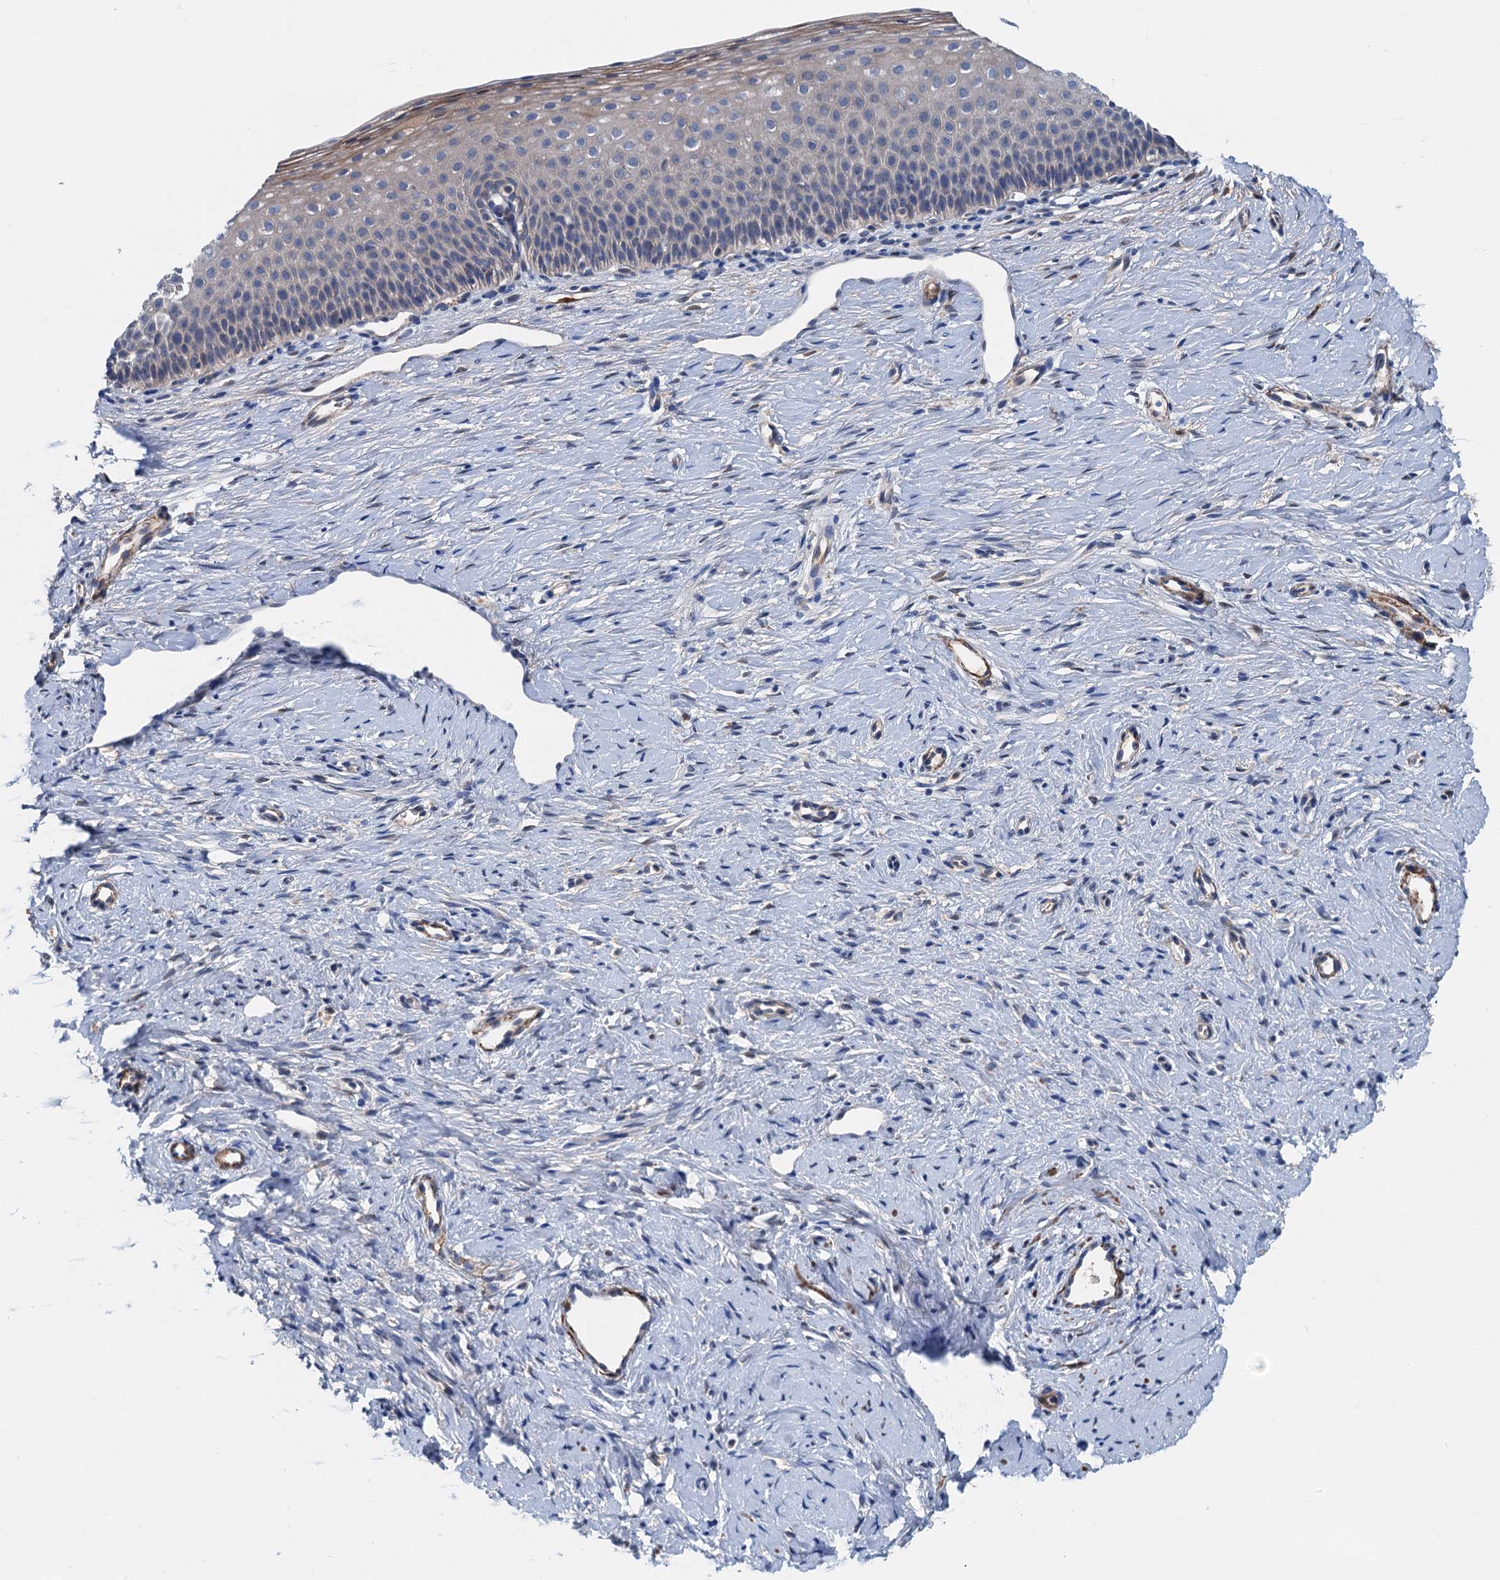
{"staining": {"intensity": "weak", "quantity": "<25%", "location": "cytoplasmic/membranous"}, "tissue": "cervix", "cell_type": "Glandular cells", "image_type": "normal", "snomed": [{"axis": "morphology", "description": "Normal tissue, NOS"}, {"axis": "topography", "description": "Cervix"}], "caption": "High power microscopy micrograph of an immunohistochemistry (IHC) photomicrograph of unremarkable cervix, revealing no significant expression in glandular cells.", "gene": "CSTPP1", "patient": {"sex": "female", "age": 36}}